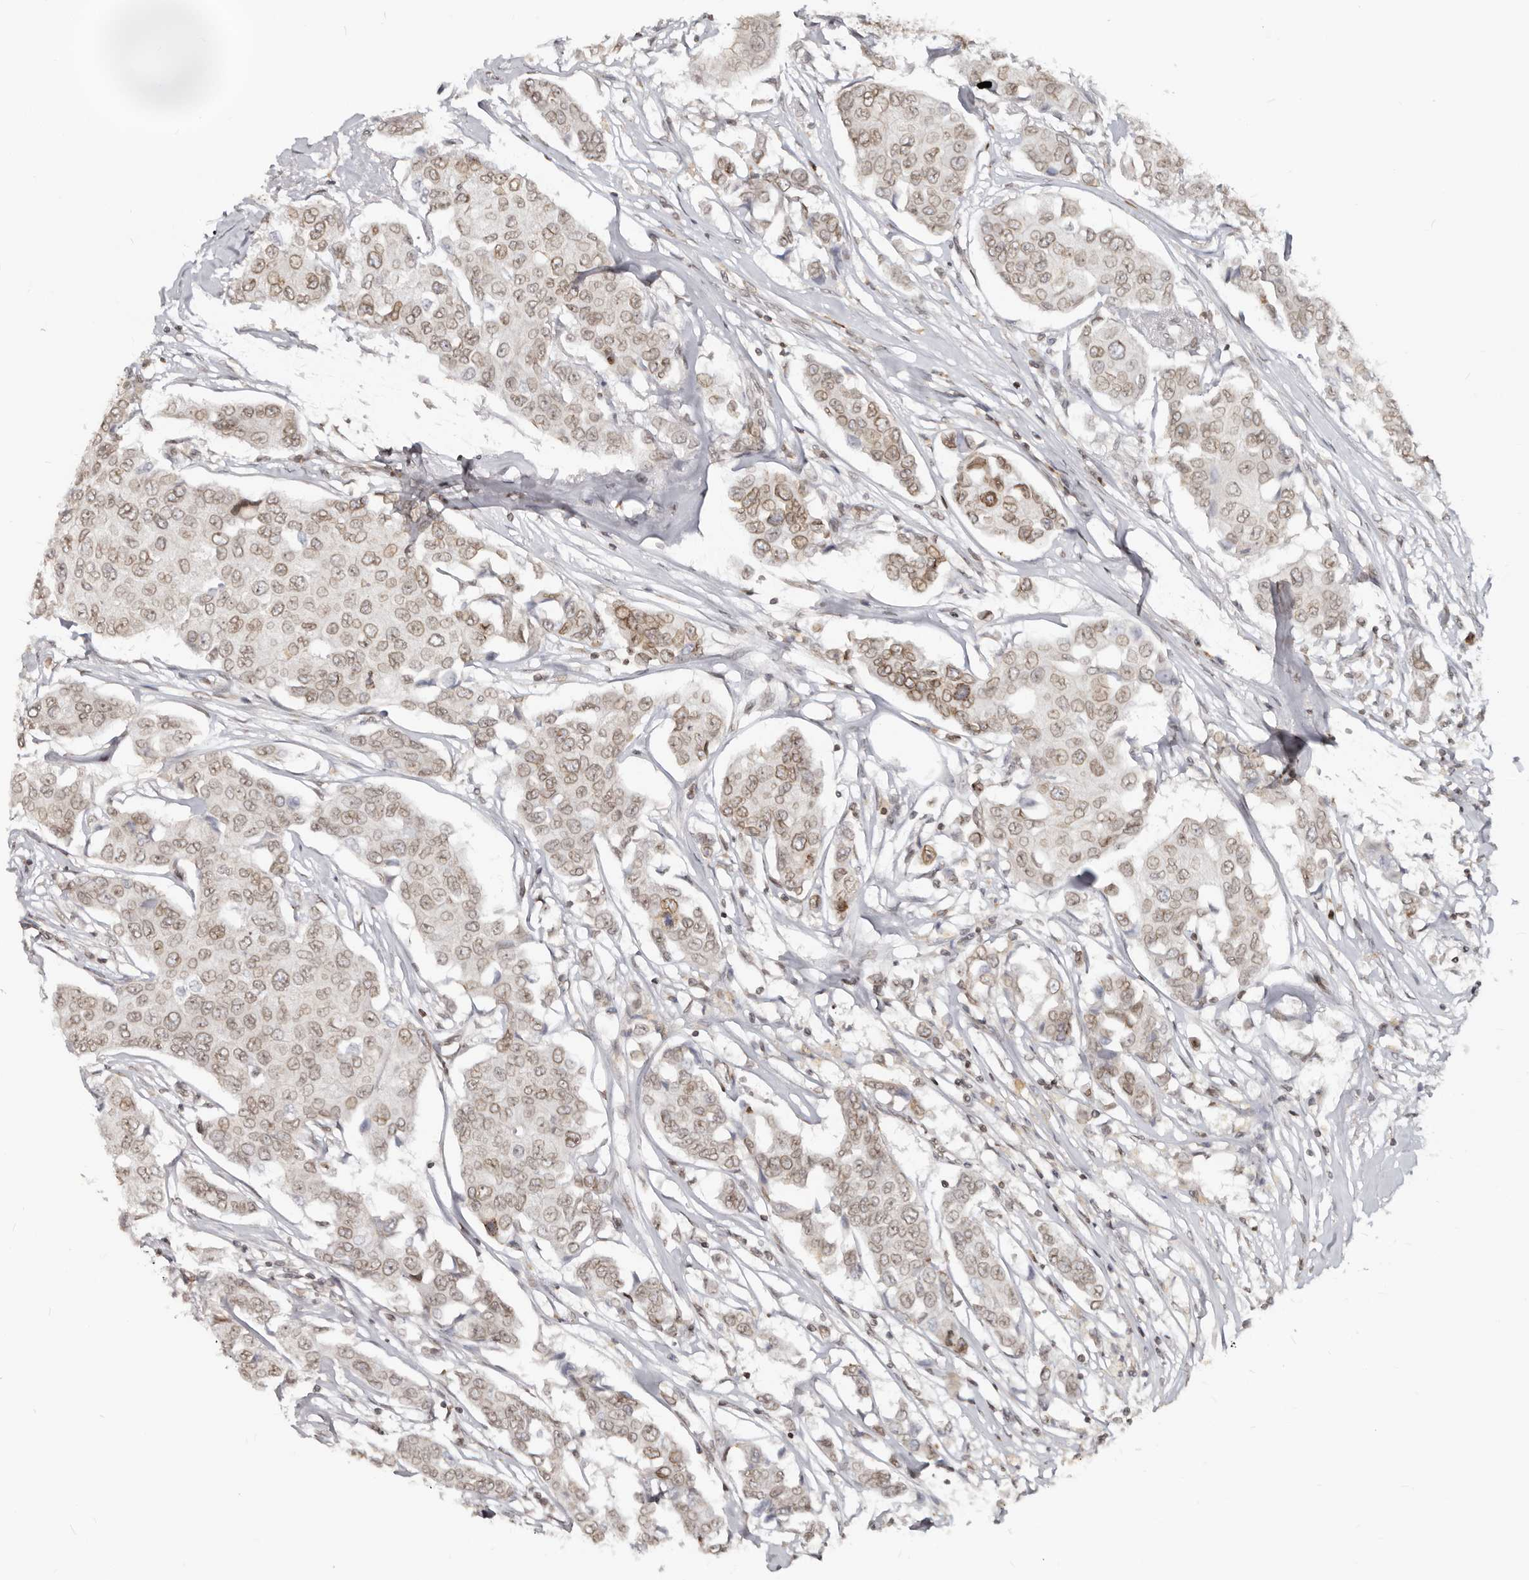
{"staining": {"intensity": "moderate", "quantity": ">75%", "location": "cytoplasmic/membranous,nuclear"}, "tissue": "breast cancer", "cell_type": "Tumor cells", "image_type": "cancer", "snomed": [{"axis": "morphology", "description": "Duct carcinoma"}, {"axis": "topography", "description": "Breast"}], "caption": "This is a histology image of immunohistochemistry staining of breast cancer, which shows moderate expression in the cytoplasmic/membranous and nuclear of tumor cells.", "gene": "NUP153", "patient": {"sex": "female", "age": 80}}